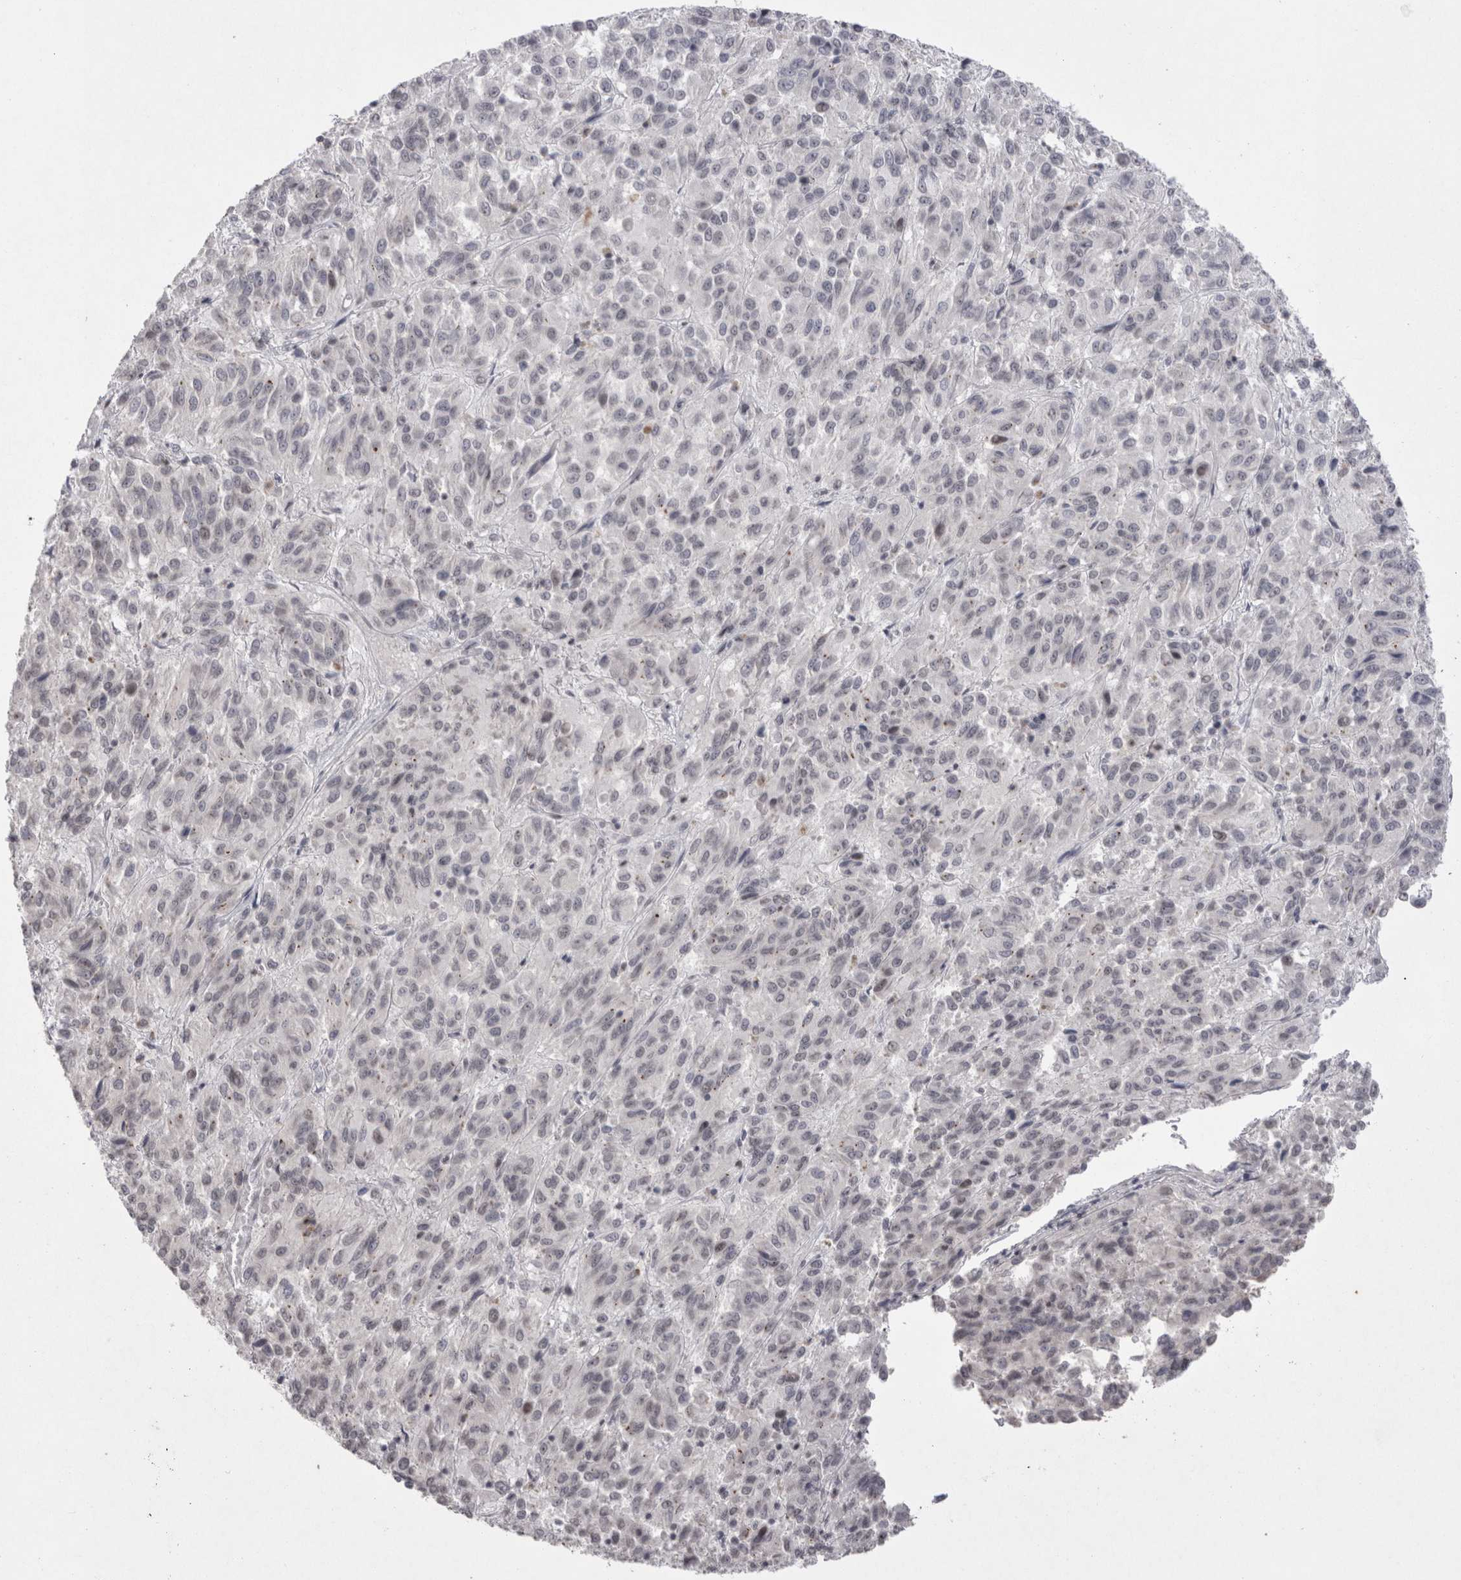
{"staining": {"intensity": "negative", "quantity": "none", "location": "none"}, "tissue": "melanoma", "cell_type": "Tumor cells", "image_type": "cancer", "snomed": [{"axis": "morphology", "description": "Malignant melanoma, Metastatic site"}, {"axis": "topography", "description": "Lung"}], "caption": "Immunohistochemistry (IHC) micrograph of human malignant melanoma (metastatic site) stained for a protein (brown), which exhibits no staining in tumor cells. (DAB immunohistochemistry, high magnification).", "gene": "DDX4", "patient": {"sex": "male", "age": 64}}